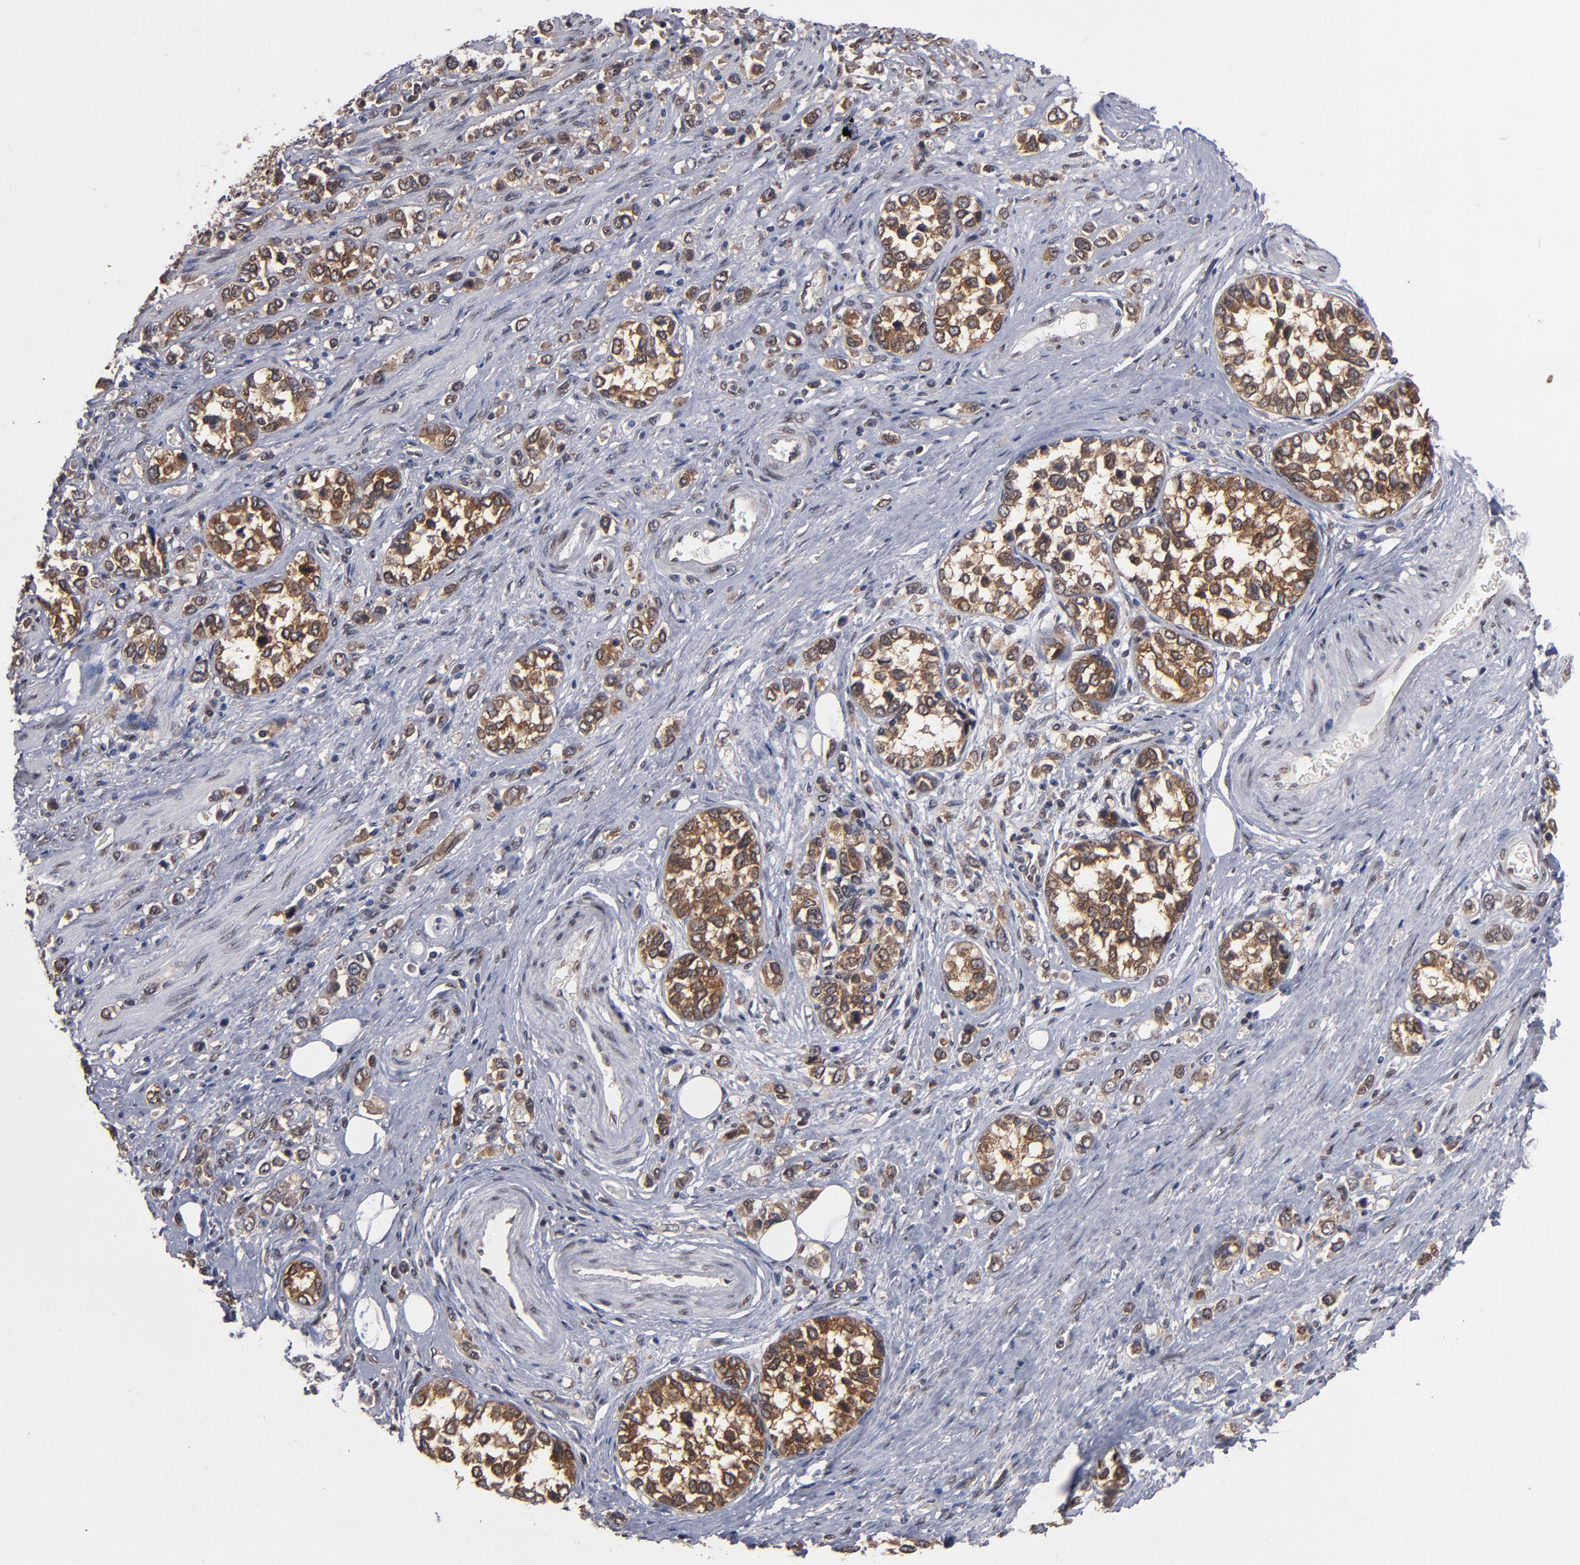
{"staining": {"intensity": "moderate", "quantity": ">75%", "location": "cytoplasmic/membranous"}, "tissue": "stomach cancer", "cell_type": "Tumor cells", "image_type": "cancer", "snomed": [{"axis": "morphology", "description": "Adenocarcinoma, NOS"}, {"axis": "topography", "description": "Stomach, upper"}], "caption": "A high-resolution image shows immunohistochemistry staining of stomach adenocarcinoma, which shows moderate cytoplasmic/membranous expression in about >75% of tumor cells.", "gene": "HUWE1", "patient": {"sex": "male", "age": 76}}